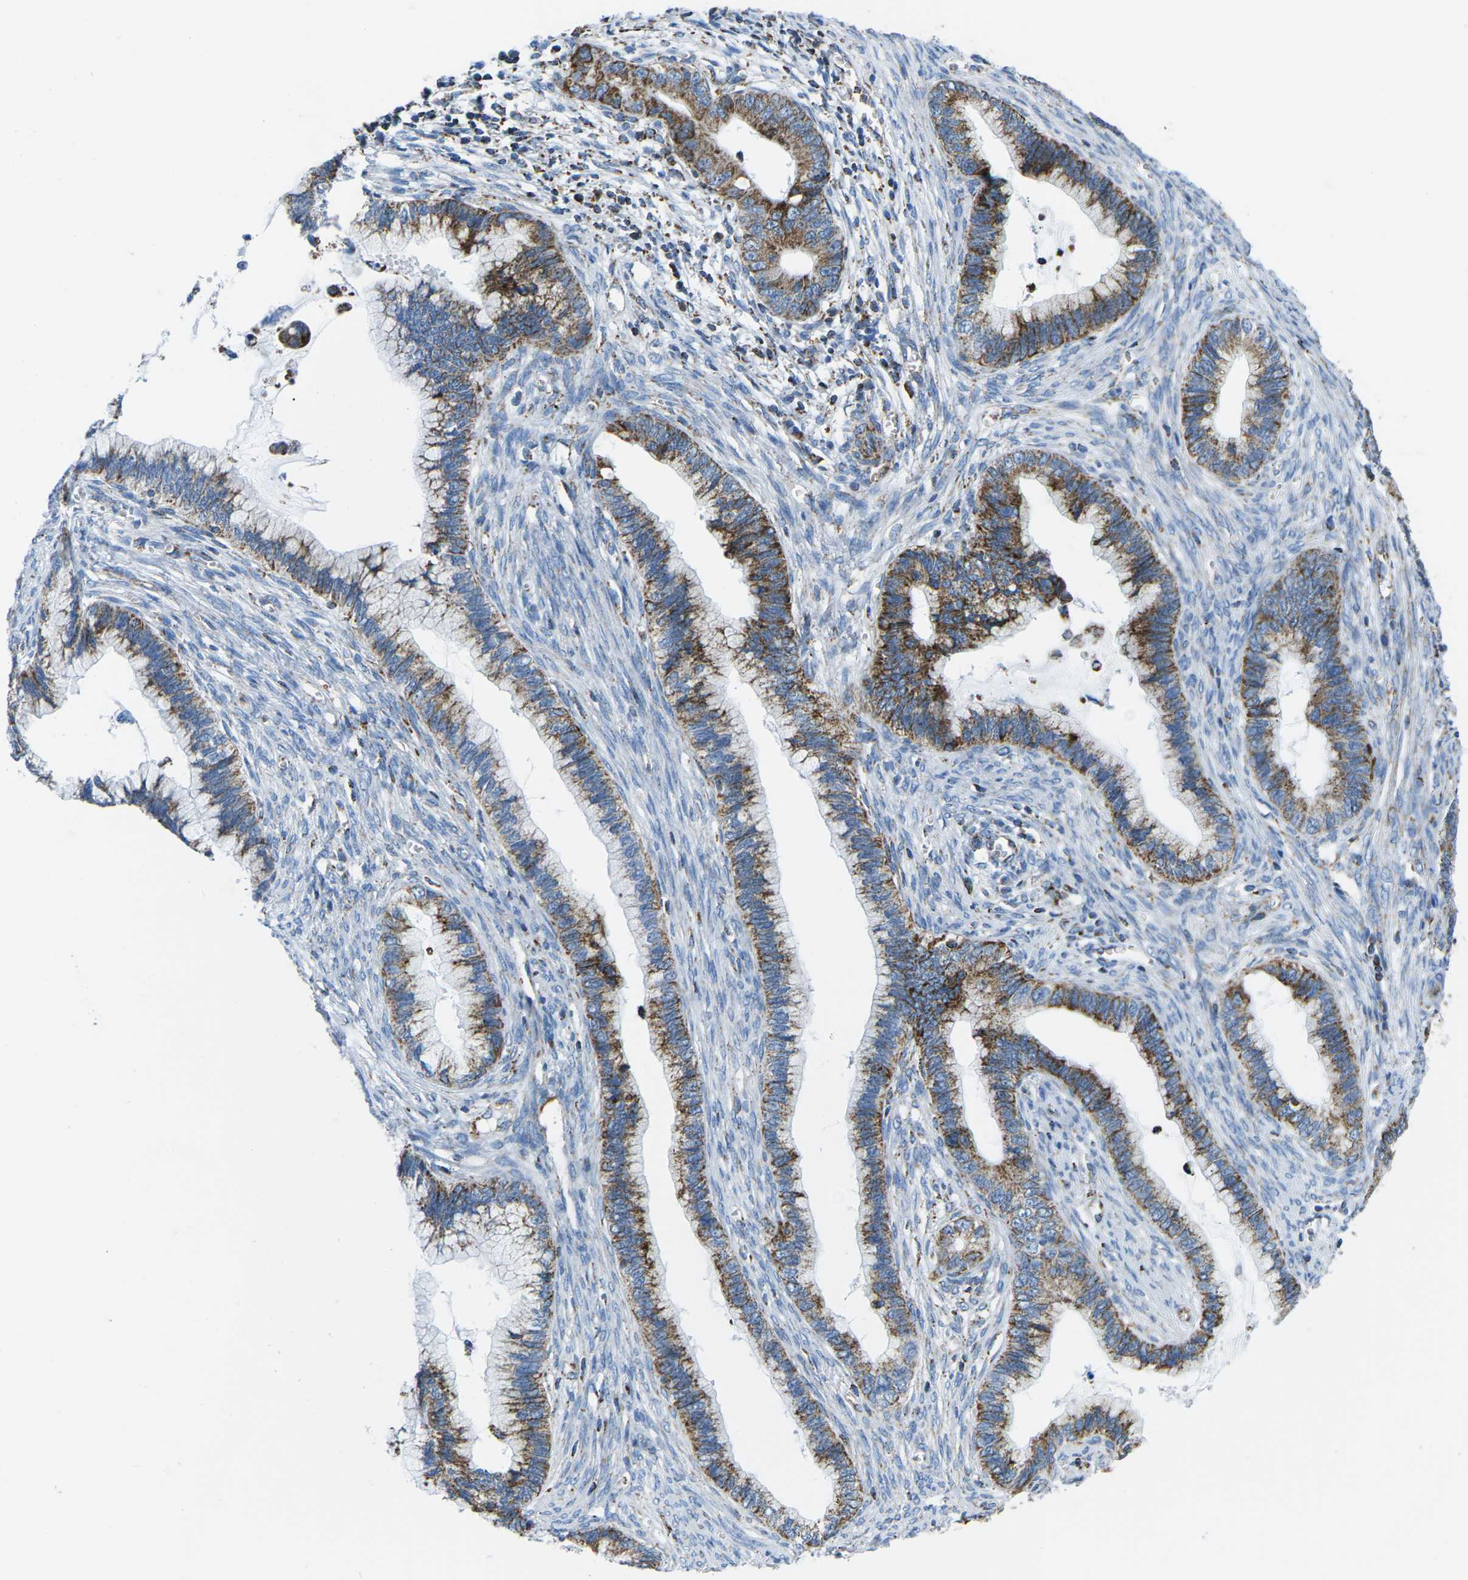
{"staining": {"intensity": "strong", "quantity": "25%-75%", "location": "cytoplasmic/membranous"}, "tissue": "cervical cancer", "cell_type": "Tumor cells", "image_type": "cancer", "snomed": [{"axis": "morphology", "description": "Adenocarcinoma, NOS"}, {"axis": "topography", "description": "Cervix"}], "caption": "Human cervical cancer (adenocarcinoma) stained with a brown dye reveals strong cytoplasmic/membranous positive expression in approximately 25%-75% of tumor cells.", "gene": "COX6C", "patient": {"sex": "female", "age": 44}}